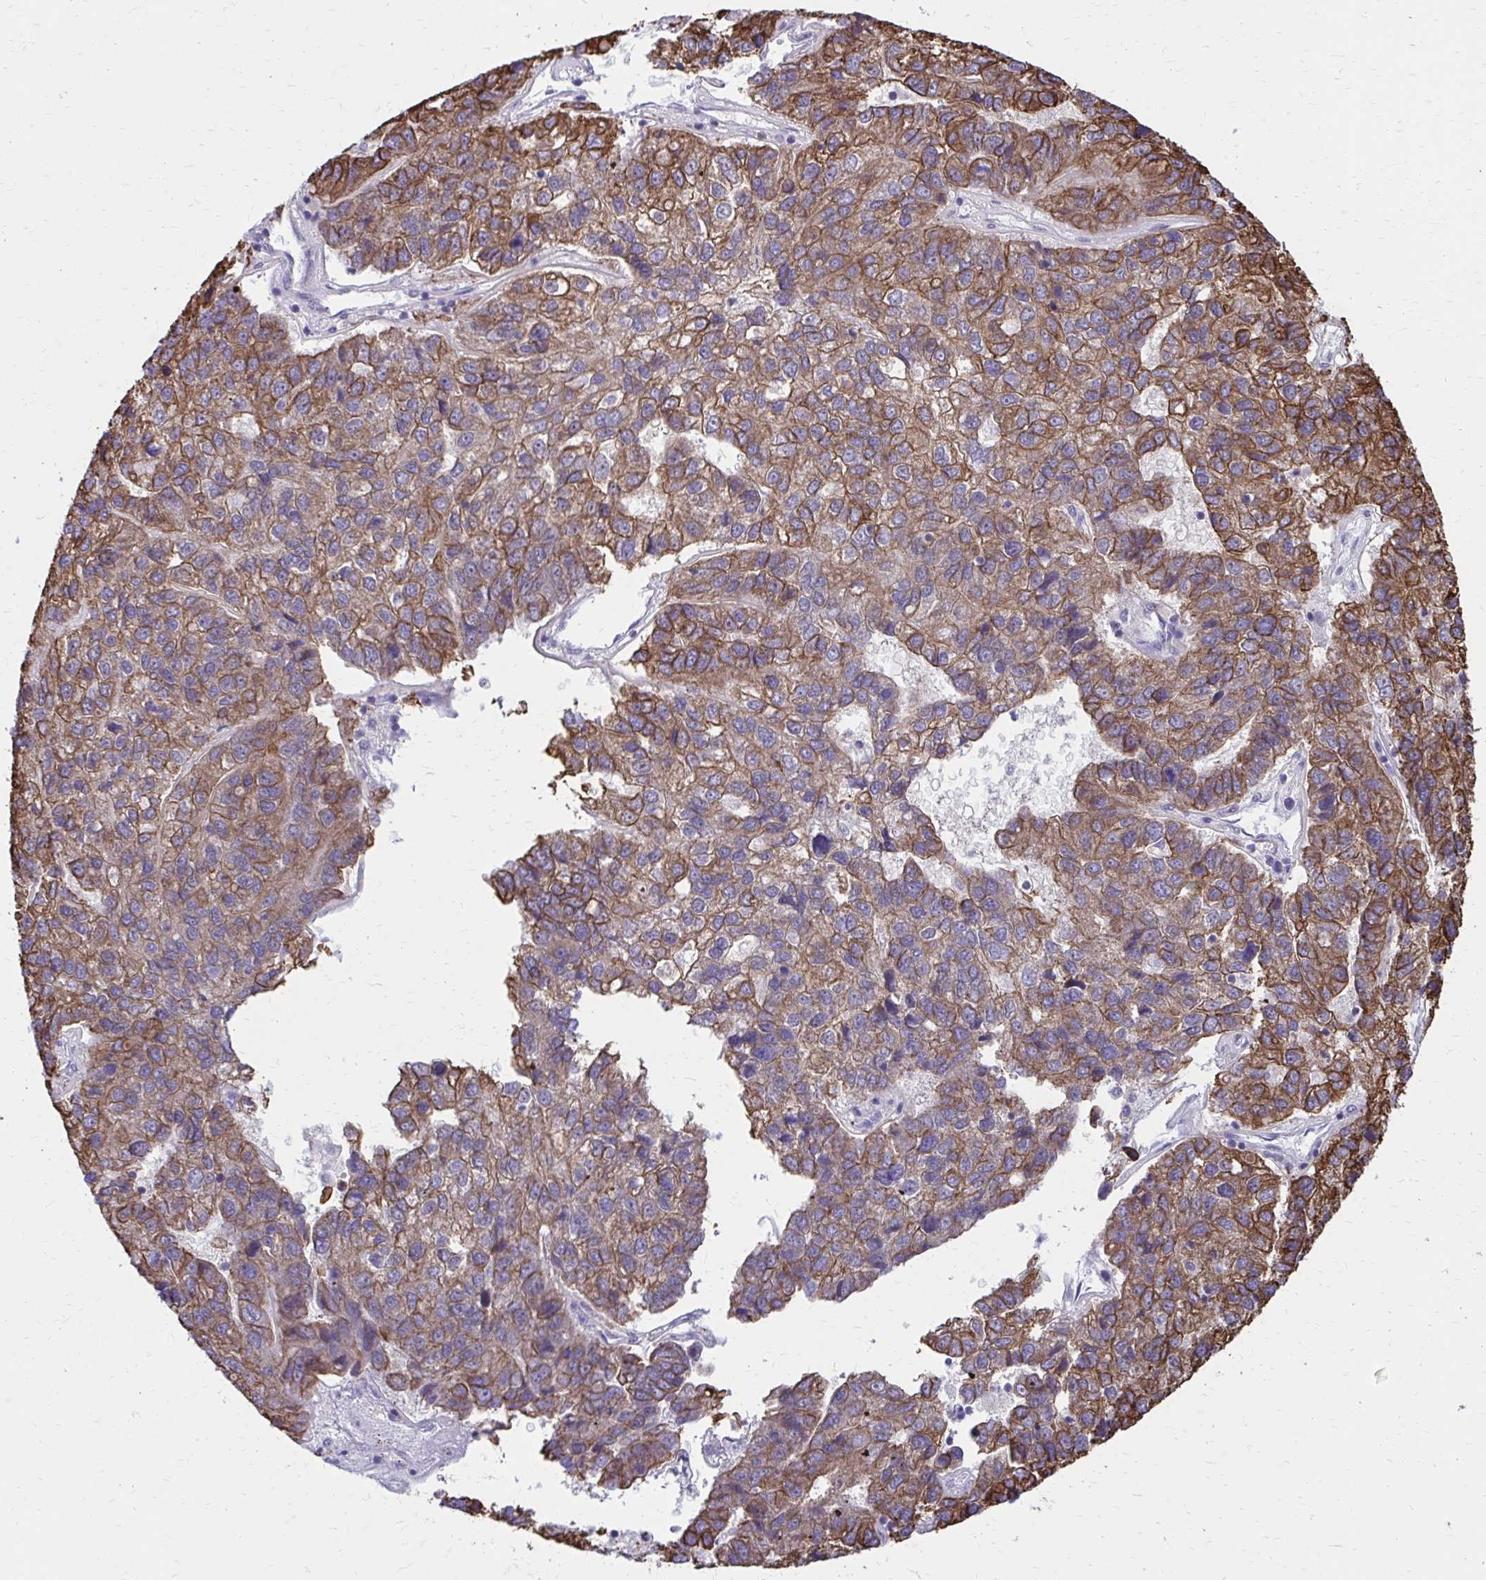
{"staining": {"intensity": "moderate", "quantity": ">75%", "location": "cytoplasmic/membranous"}, "tissue": "pancreatic cancer", "cell_type": "Tumor cells", "image_type": "cancer", "snomed": [{"axis": "morphology", "description": "Adenocarcinoma, NOS"}, {"axis": "topography", "description": "Pancreas"}], "caption": "Adenocarcinoma (pancreatic) was stained to show a protein in brown. There is medium levels of moderate cytoplasmic/membranous positivity in approximately >75% of tumor cells.", "gene": "ANKRD30B", "patient": {"sex": "female", "age": 61}}